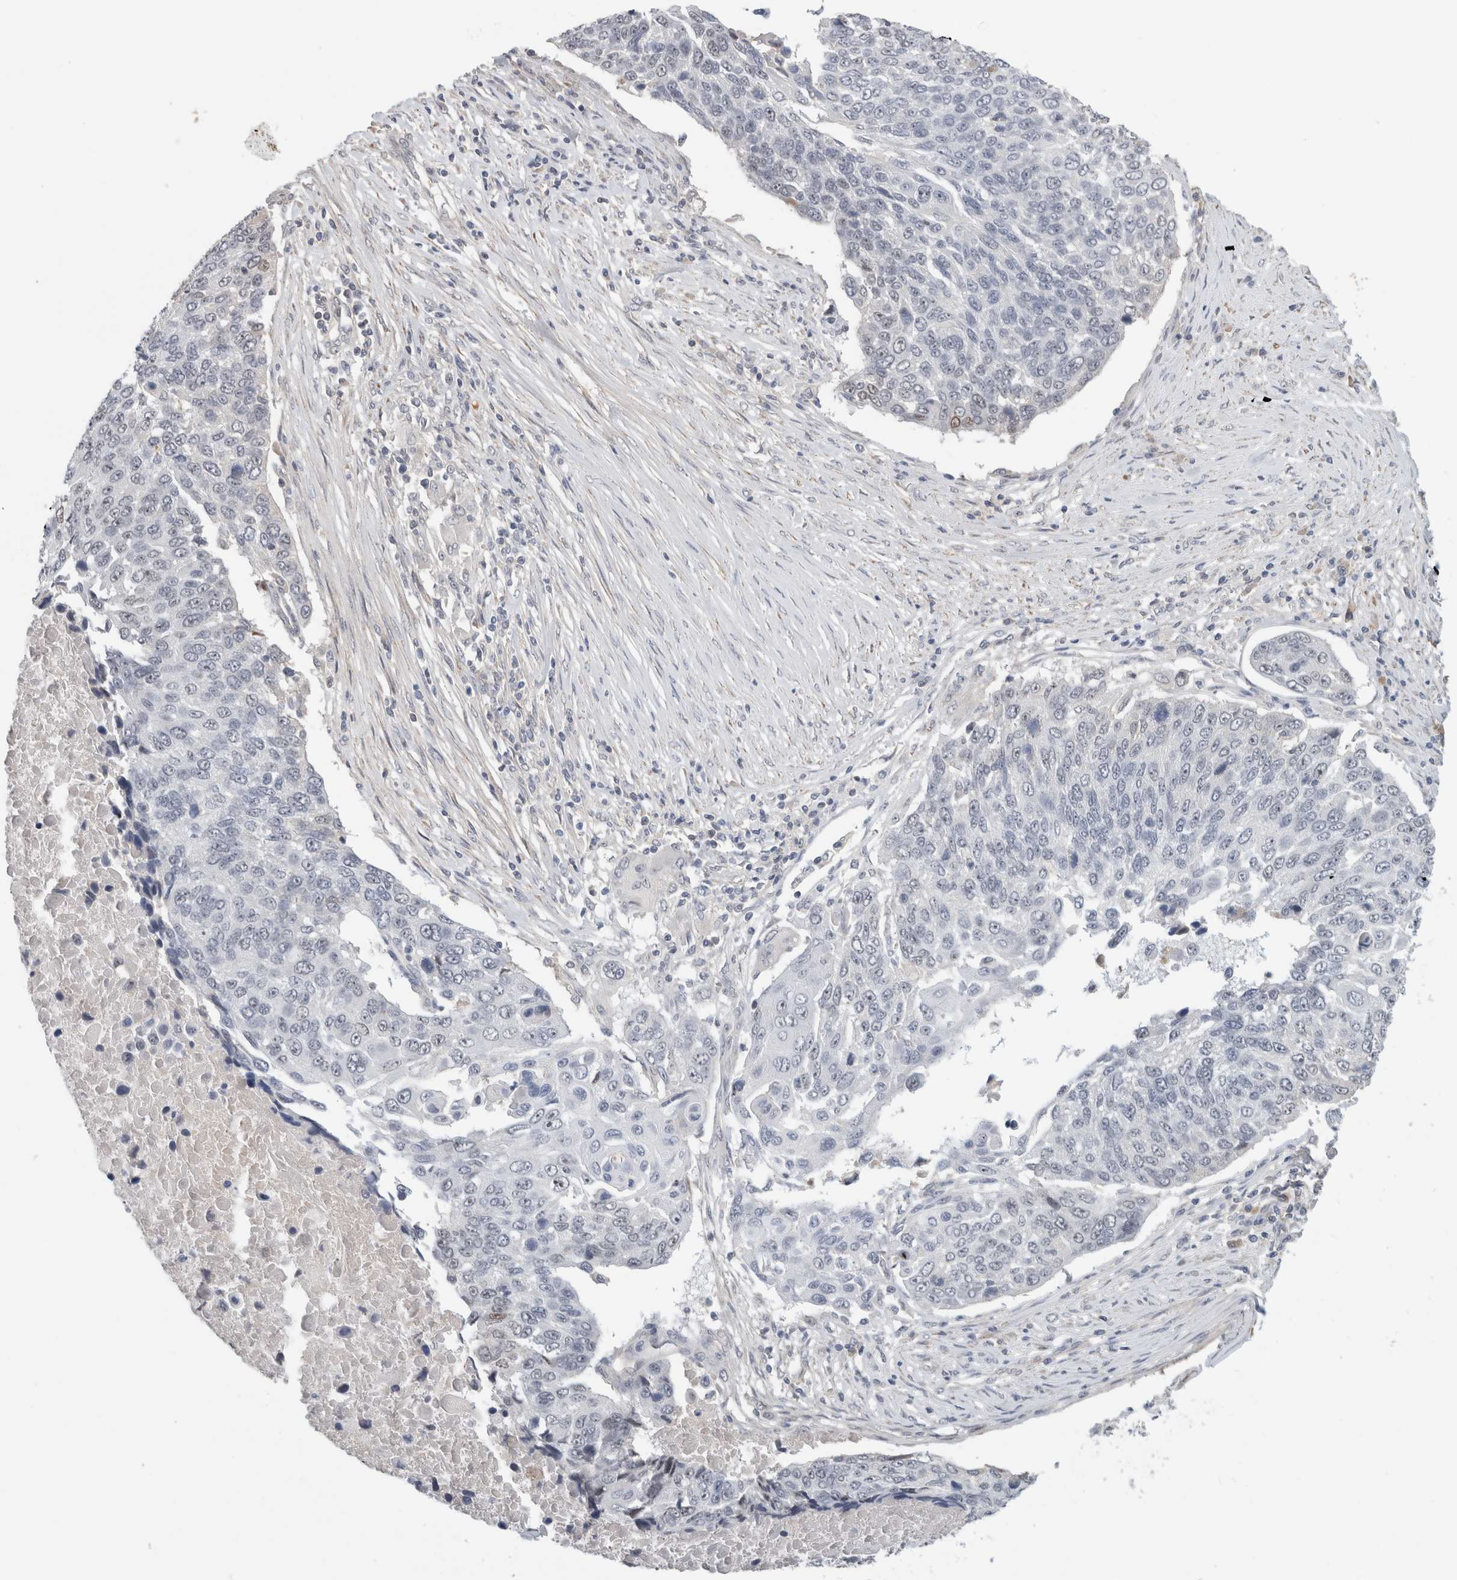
{"staining": {"intensity": "negative", "quantity": "none", "location": "none"}, "tissue": "lung cancer", "cell_type": "Tumor cells", "image_type": "cancer", "snomed": [{"axis": "morphology", "description": "Squamous cell carcinoma, NOS"}, {"axis": "topography", "description": "Lung"}], "caption": "Immunohistochemistry (IHC) of squamous cell carcinoma (lung) demonstrates no staining in tumor cells.", "gene": "HCN3", "patient": {"sex": "male", "age": 66}}